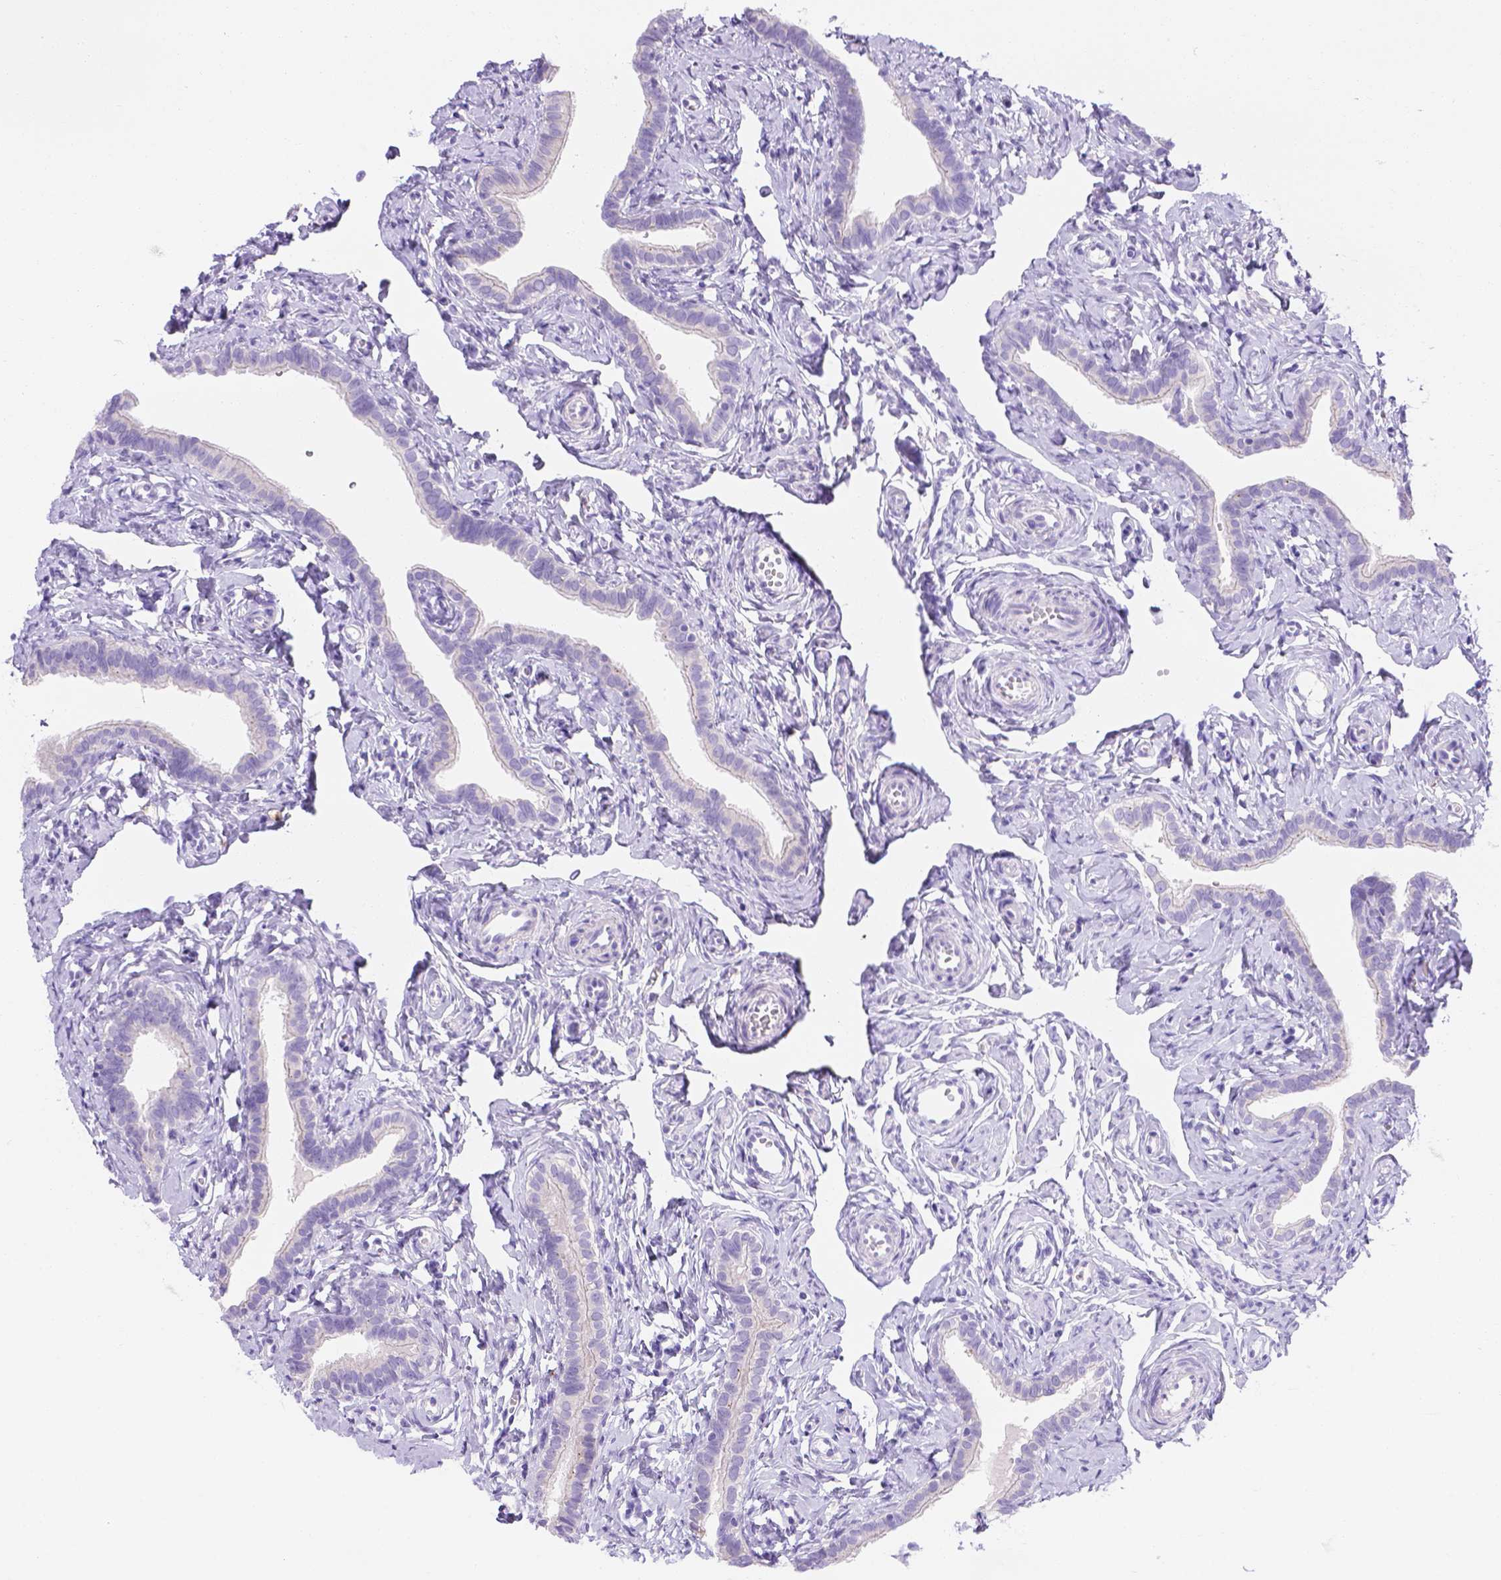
{"staining": {"intensity": "negative", "quantity": "none", "location": "none"}, "tissue": "fallopian tube", "cell_type": "Glandular cells", "image_type": "normal", "snomed": [{"axis": "morphology", "description": "Normal tissue, NOS"}, {"axis": "topography", "description": "Fallopian tube"}], "caption": "Immunohistochemical staining of unremarkable human fallopian tube demonstrates no significant positivity in glandular cells. The staining was performed using DAB (3,3'-diaminobenzidine) to visualize the protein expression in brown, while the nuclei were stained in blue with hematoxylin (Magnification: 20x).", "gene": "MLN", "patient": {"sex": "female", "age": 41}}